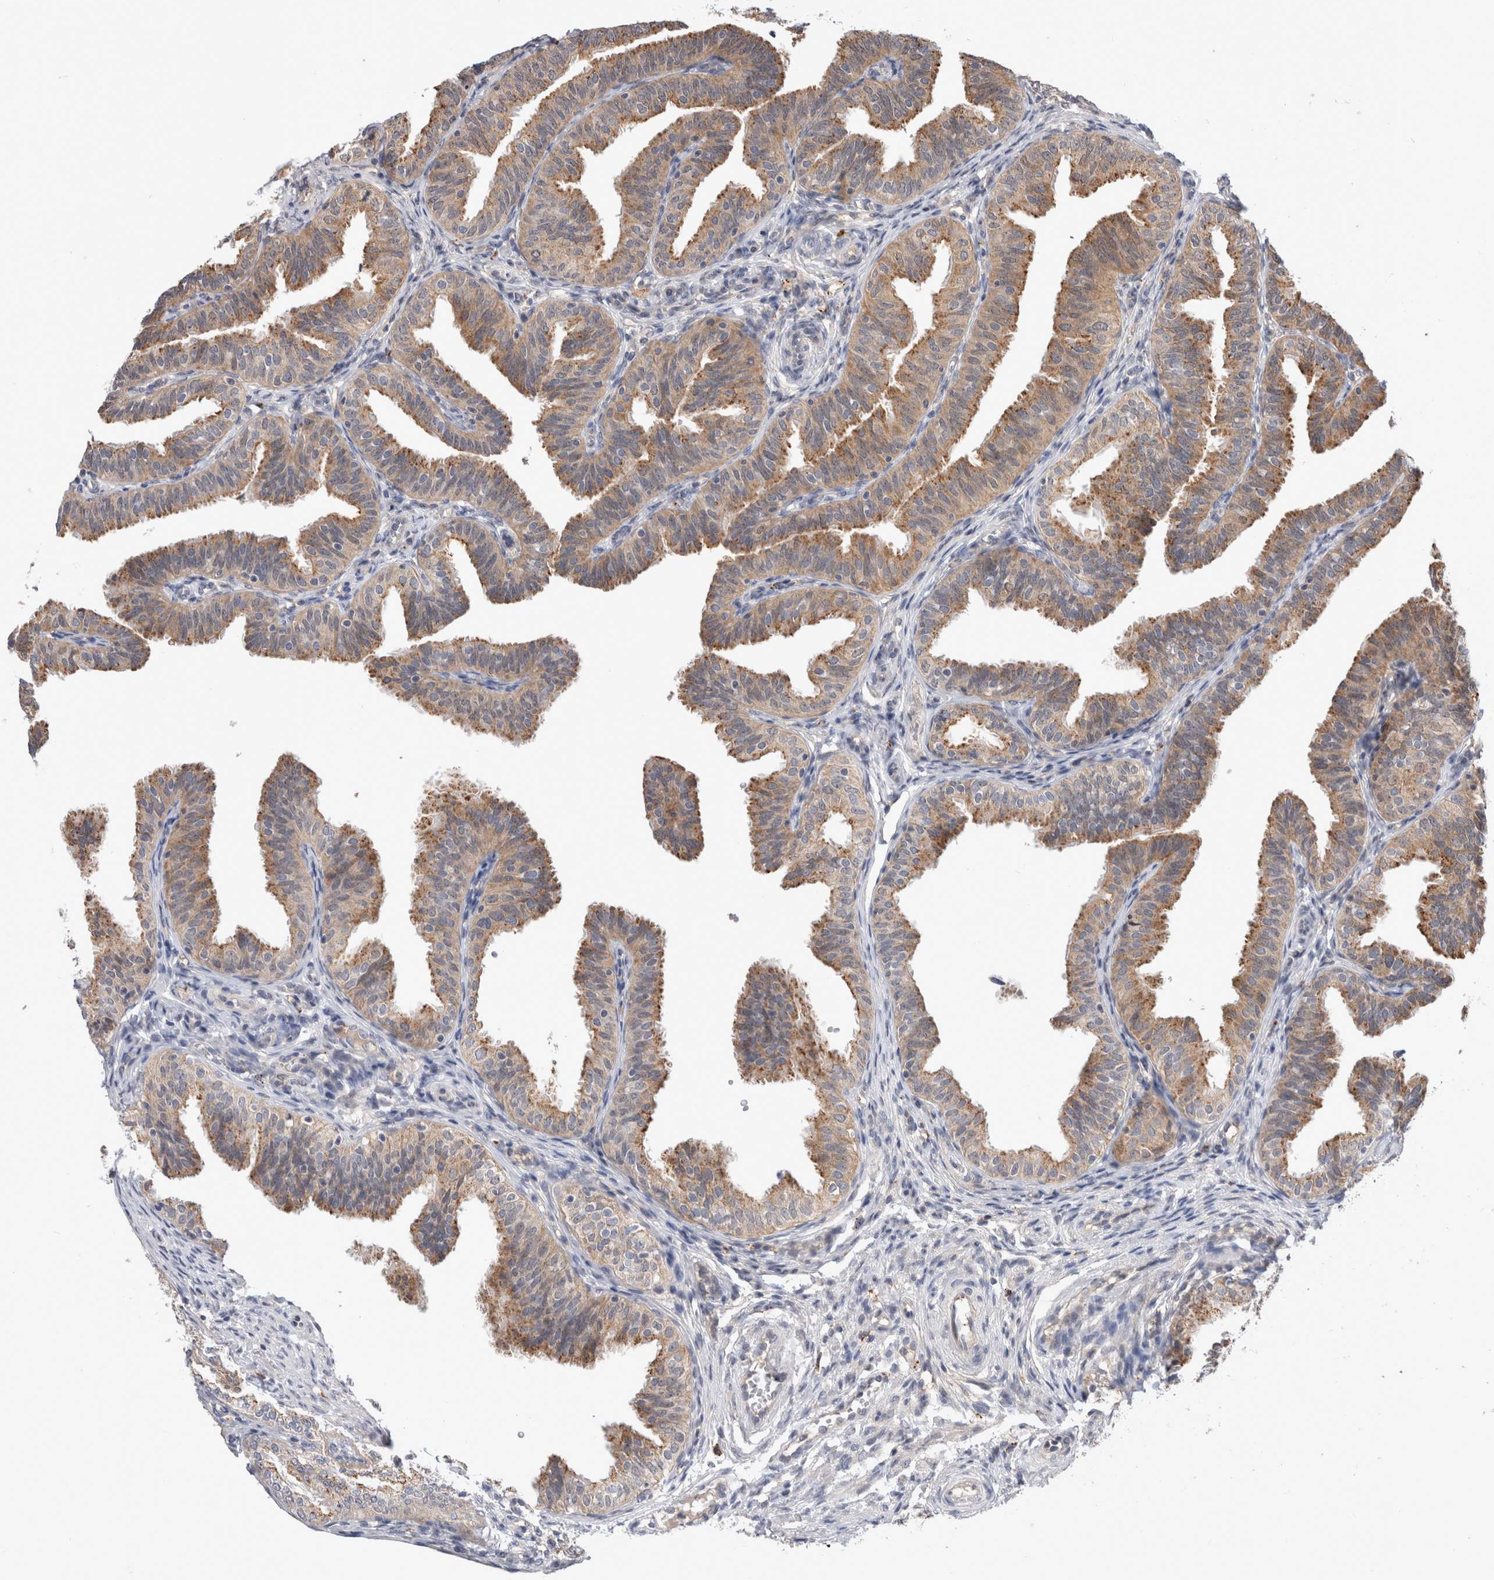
{"staining": {"intensity": "moderate", "quantity": "25%-75%", "location": "cytoplasmic/membranous"}, "tissue": "fallopian tube", "cell_type": "Glandular cells", "image_type": "normal", "snomed": [{"axis": "morphology", "description": "Normal tissue, NOS"}, {"axis": "topography", "description": "Fallopian tube"}], "caption": "Immunohistochemical staining of benign fallopian tube reveals 25%-75% levels of moderate cytoplasmic/membranous protein positivity in about 25%-75% of glandular cells.", "gene": "MRPL37", "patient": {"sex": "female", "age": 35}}